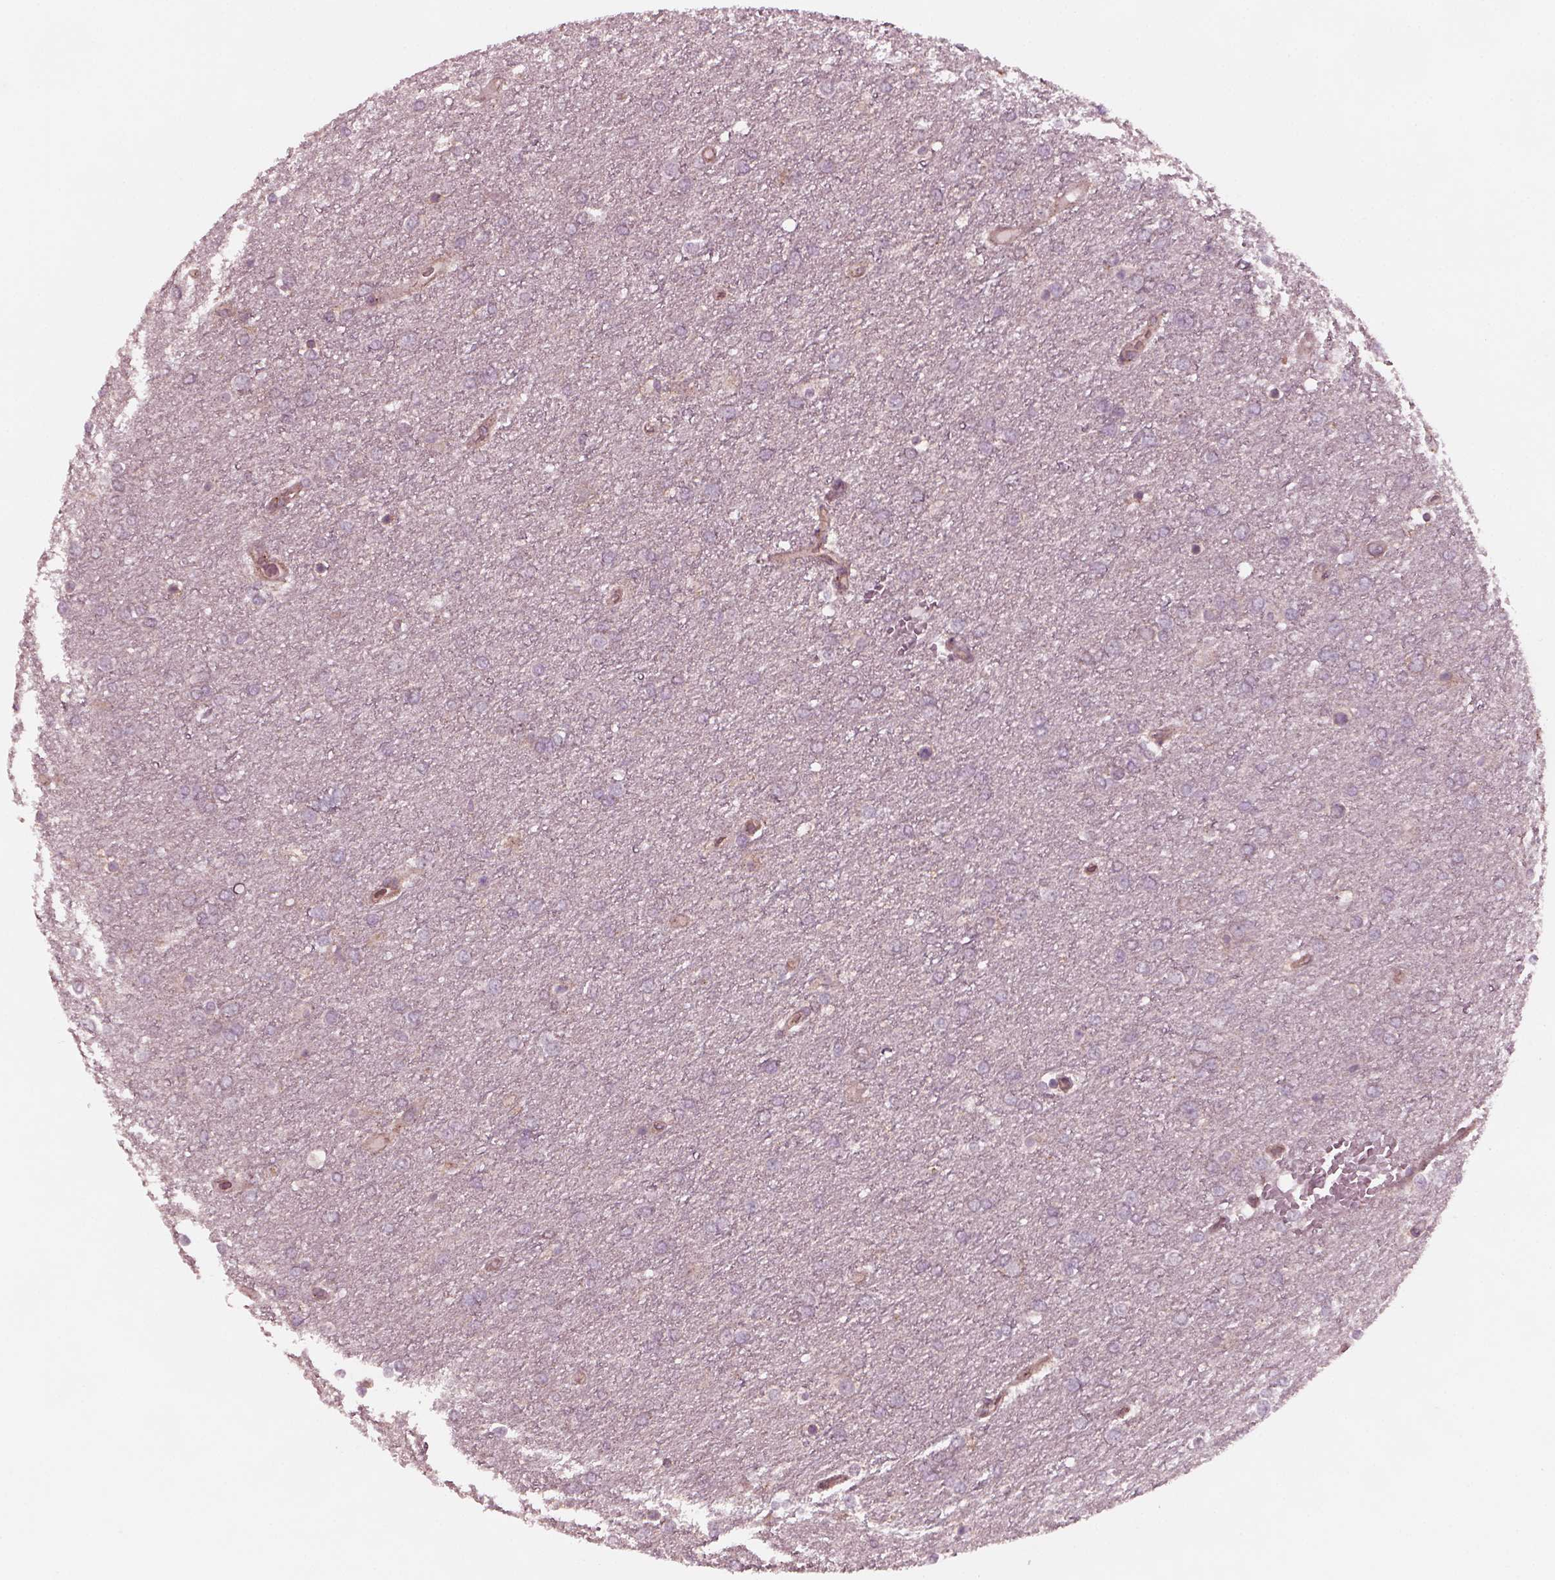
{"staining": {"intensity": "negative", "quantity": "none", "location": "none"}, "tissue": "glioma", "cell_type": "Tumor cells", "image_type": "cancer", "snomed": [{"axis": "morphology", "description": "Glioma, malignant, High grade"}, {"axis": "topography", "description": "Brain"}], "caption": "High power microscopy image of an immunohistochemistry (IHC) image of malignant glioma (high-grade), revealing no significant positivity in tumor cells.", "gene": "TUBG1", "patient": {"sex": "female", "age": 61}}